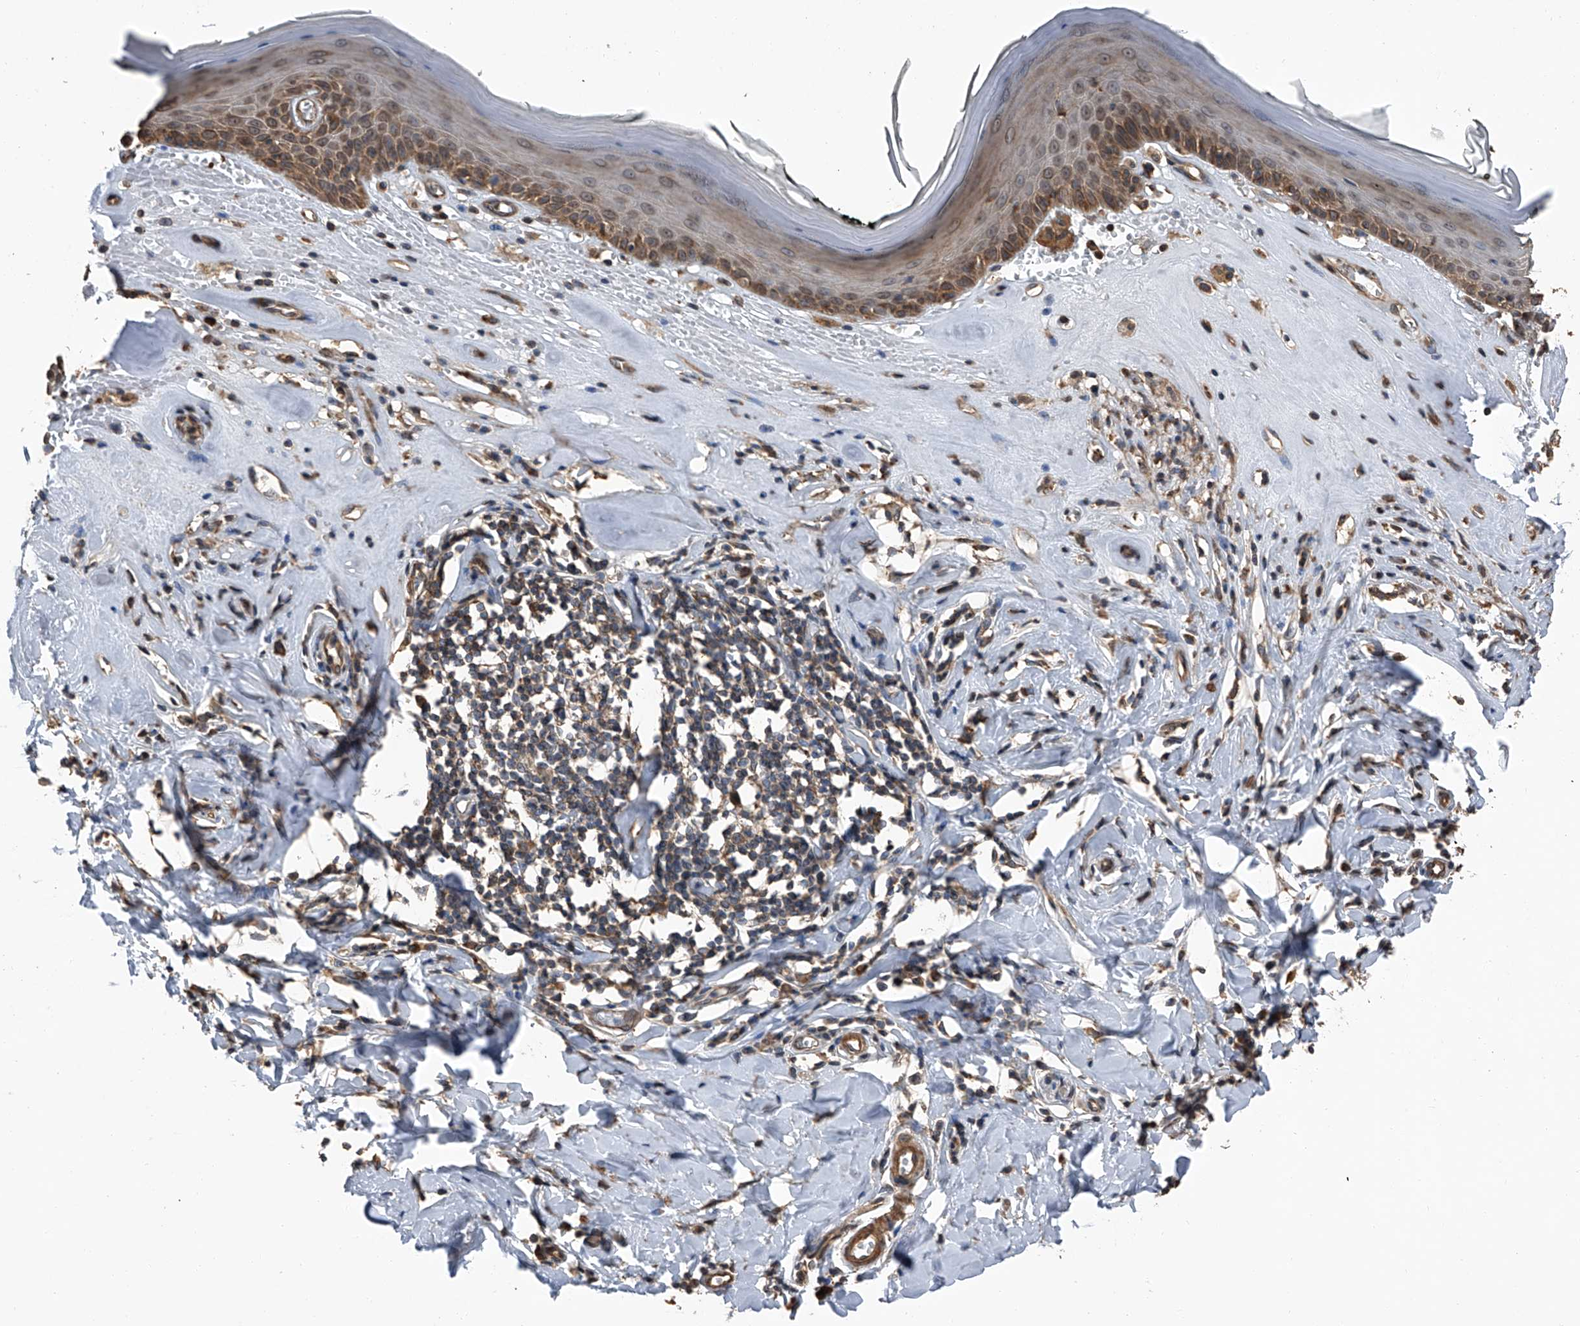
{"staining": {"intensity": "moderate", "quantity": ">75%", "location": "cytoplasmic/membranous"}, "tissue": "skin", "cell_type": "Epidermal cells", "image_type": "normal", "snomed": [{"axis": "morphology", "description": "Normal tissue, NOS"}, {"axis": "morphology", "description": "Inflammation, NOS"}, {"axis": "topography", "description": "Vulva"}], "caption": "Moderate cytoplasmic/membranous protein positivity is present in approximately >75% of epidermal cells in skin.", "gene": "KCNJ2", "patient": {"sex": "female", "age": 84}}